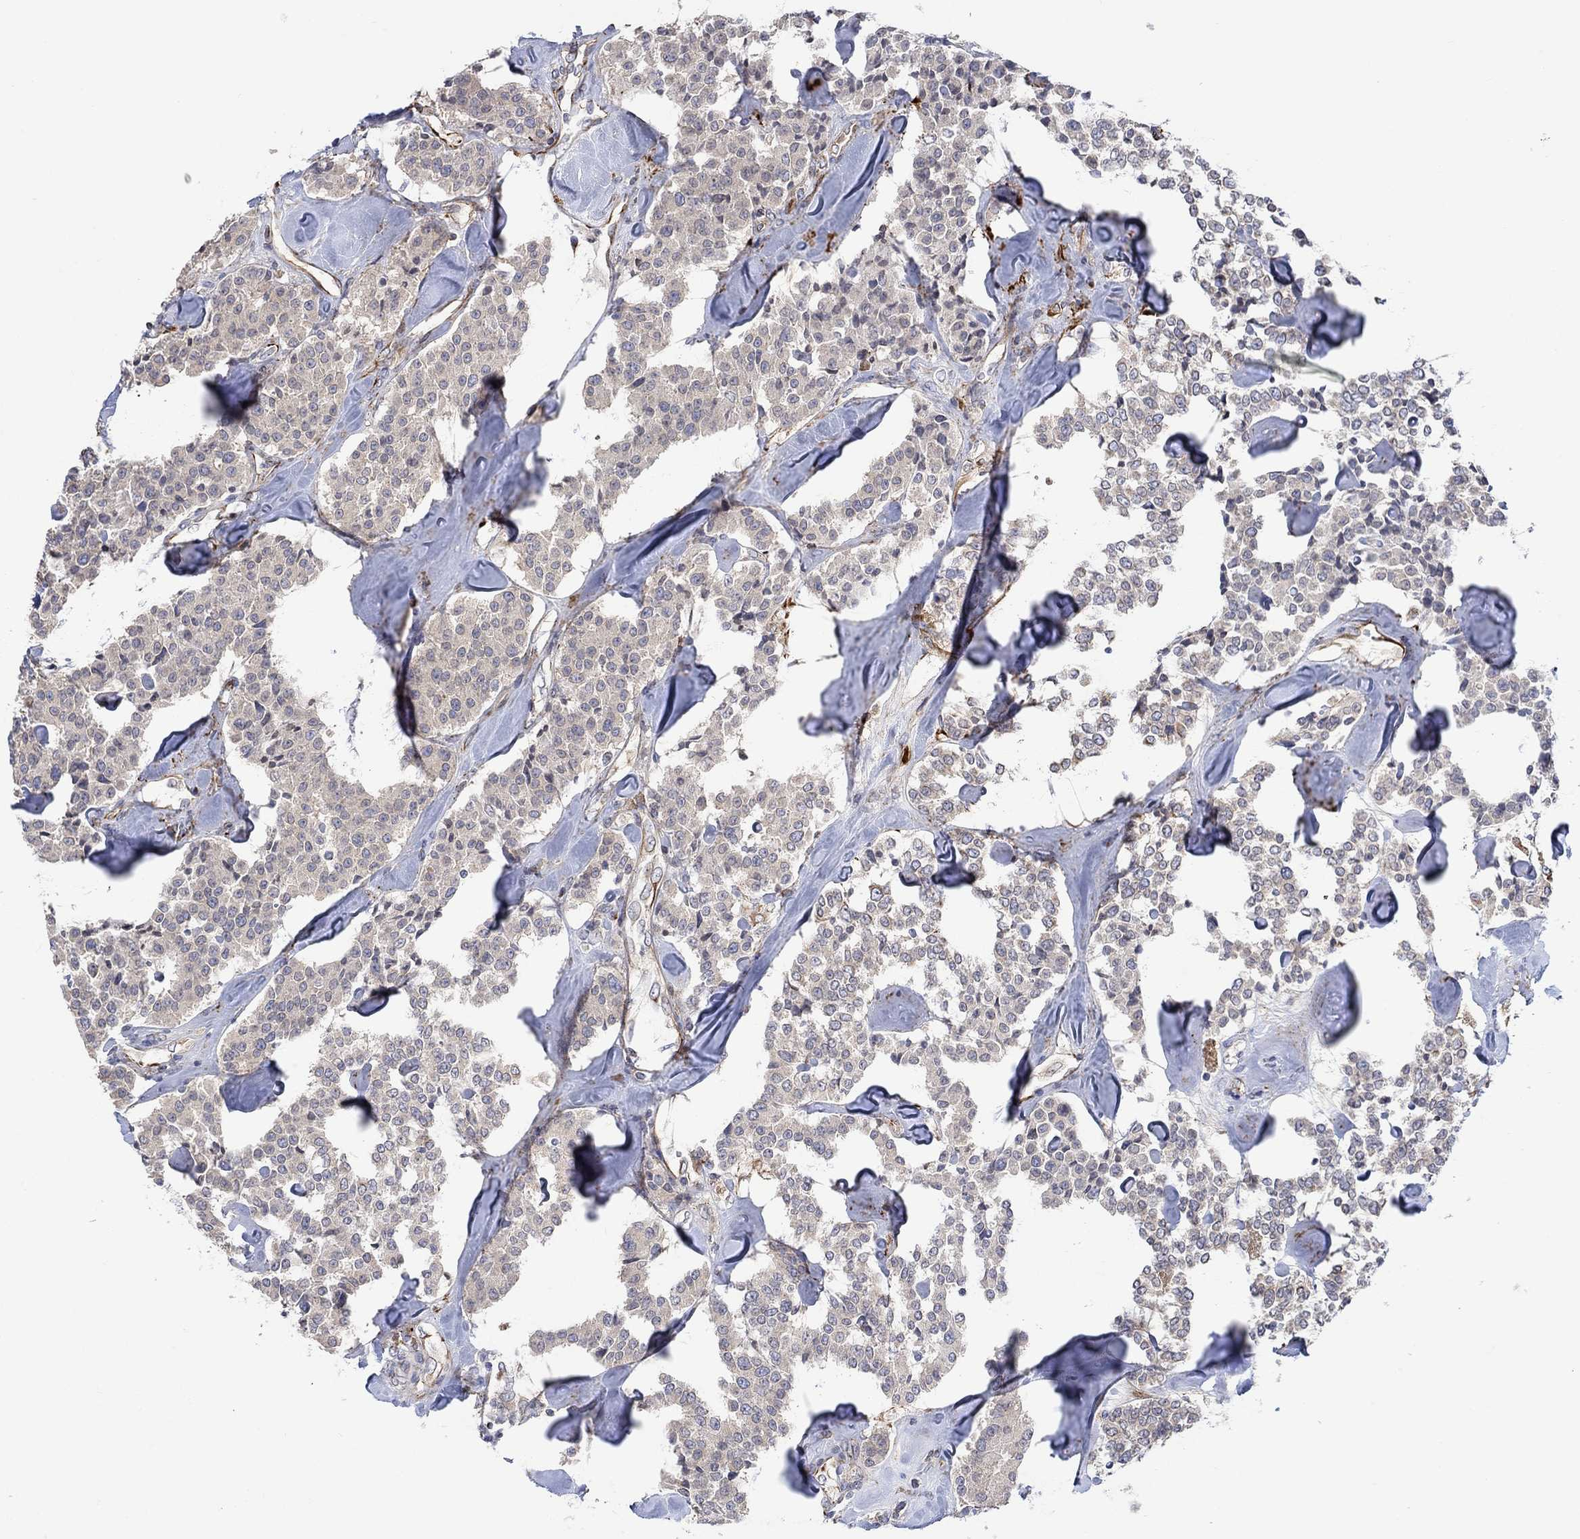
{"staining": {"intensity": "negative", "quantity": "none", "location": "none"}, "tissue": "carcinoid", "cell_type": "Tumor cells", "image_type": "cancer", "snomed": [{"axis": "morphology", "description": "Carcinoid, malignant, NOS"}, {"axis": "topography", "description": "Pancreas"}], "caption": "Tumor cells are negative for protein expression in human malignant carcinoid.", "gene": "CAMK1D", "patient": {"sex": "male", "age": 41}}